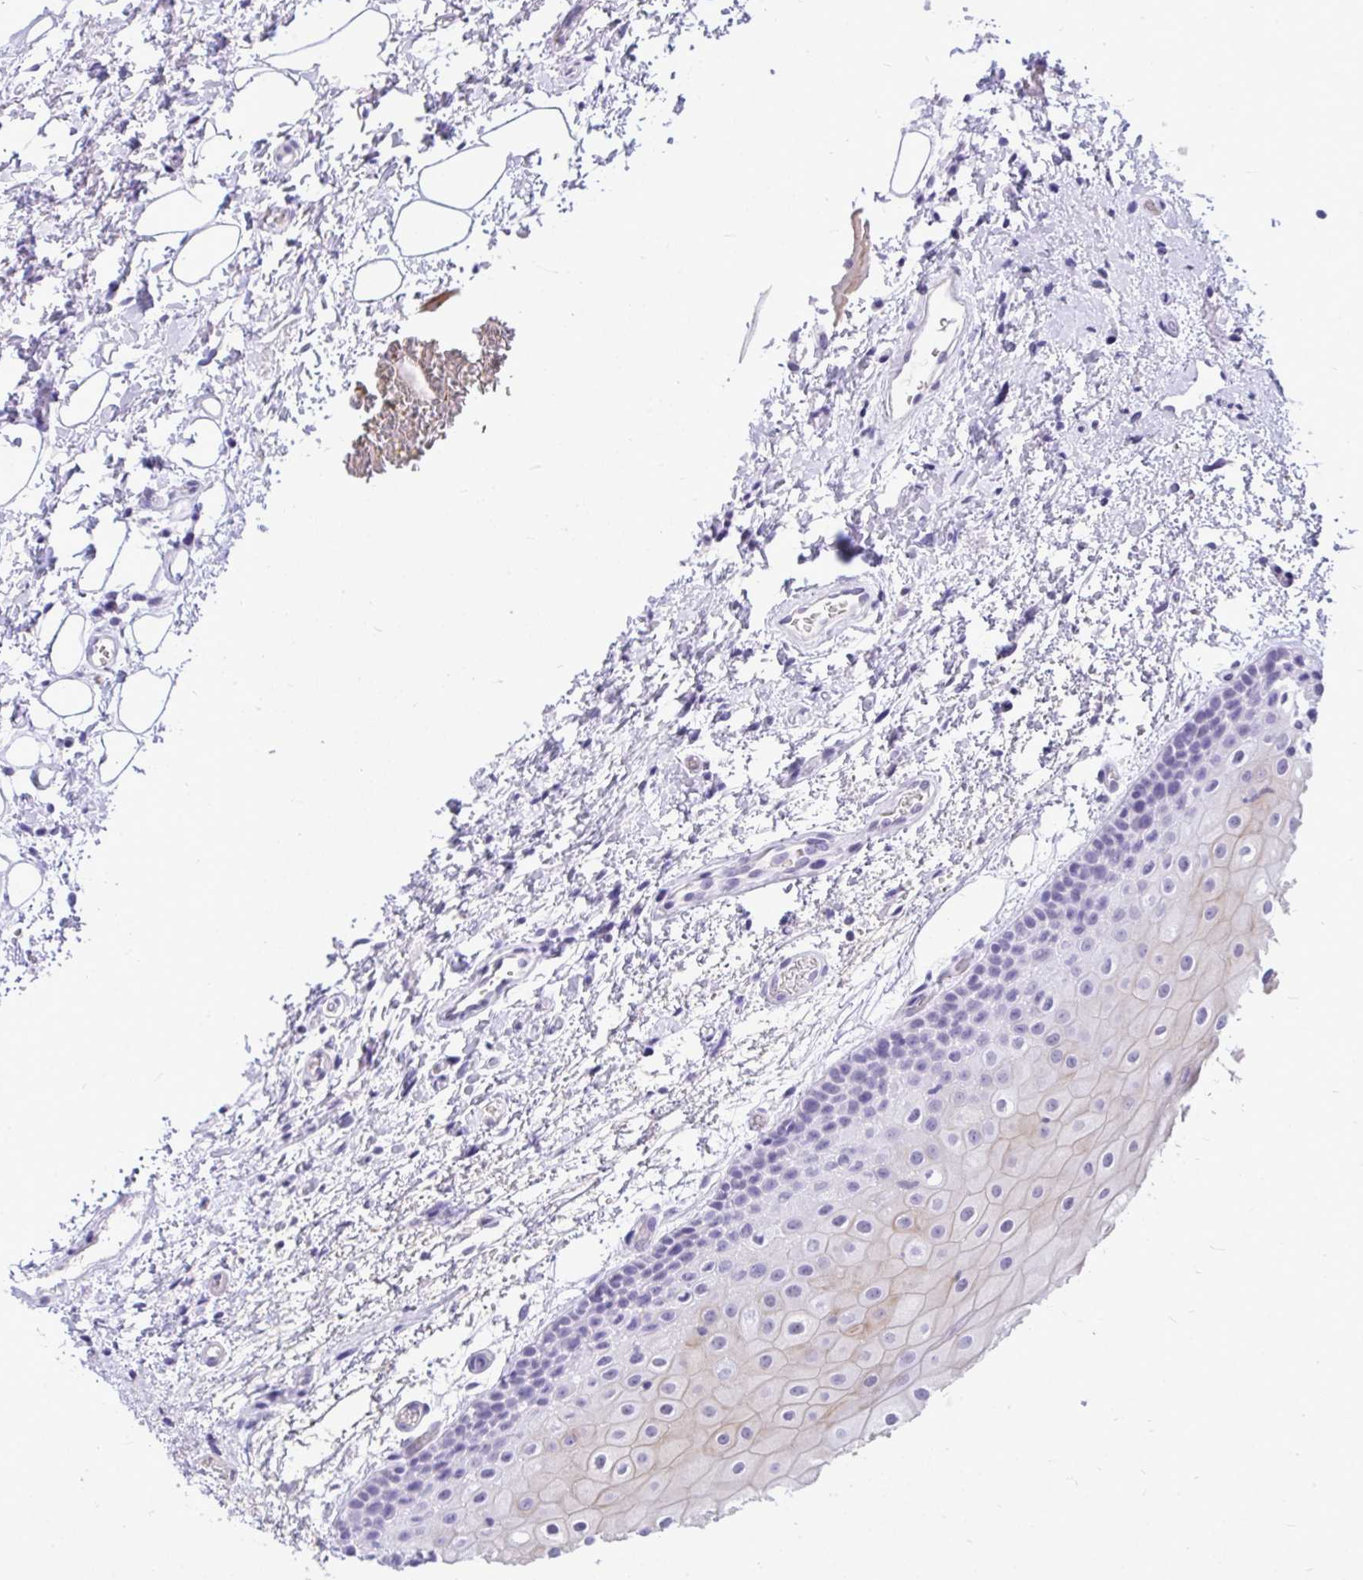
{"staining": {"intensity": "moderate", "quantity": "<25%", "location": "cytoplasmic/membranous"}, "tissue": "oral mucosa", "cell_type": "Squamous epithelial cells", "image_type": "normal", "snomed": [{"axis": "morphology", "description": "Normal tissue, NOS"}, {"axis": "topography", "description": "Oral tissue"}], "caption": "Immunohistochemistry histopathology image of normal human oral mucosa stained for a protein (brown), which shows low levels of moderate cytoplasmic/membranous expression in approximately <25% of squamous epithelial cells.", "gene": "PRM2", "patient": {"sex": "female", "age": 82}}